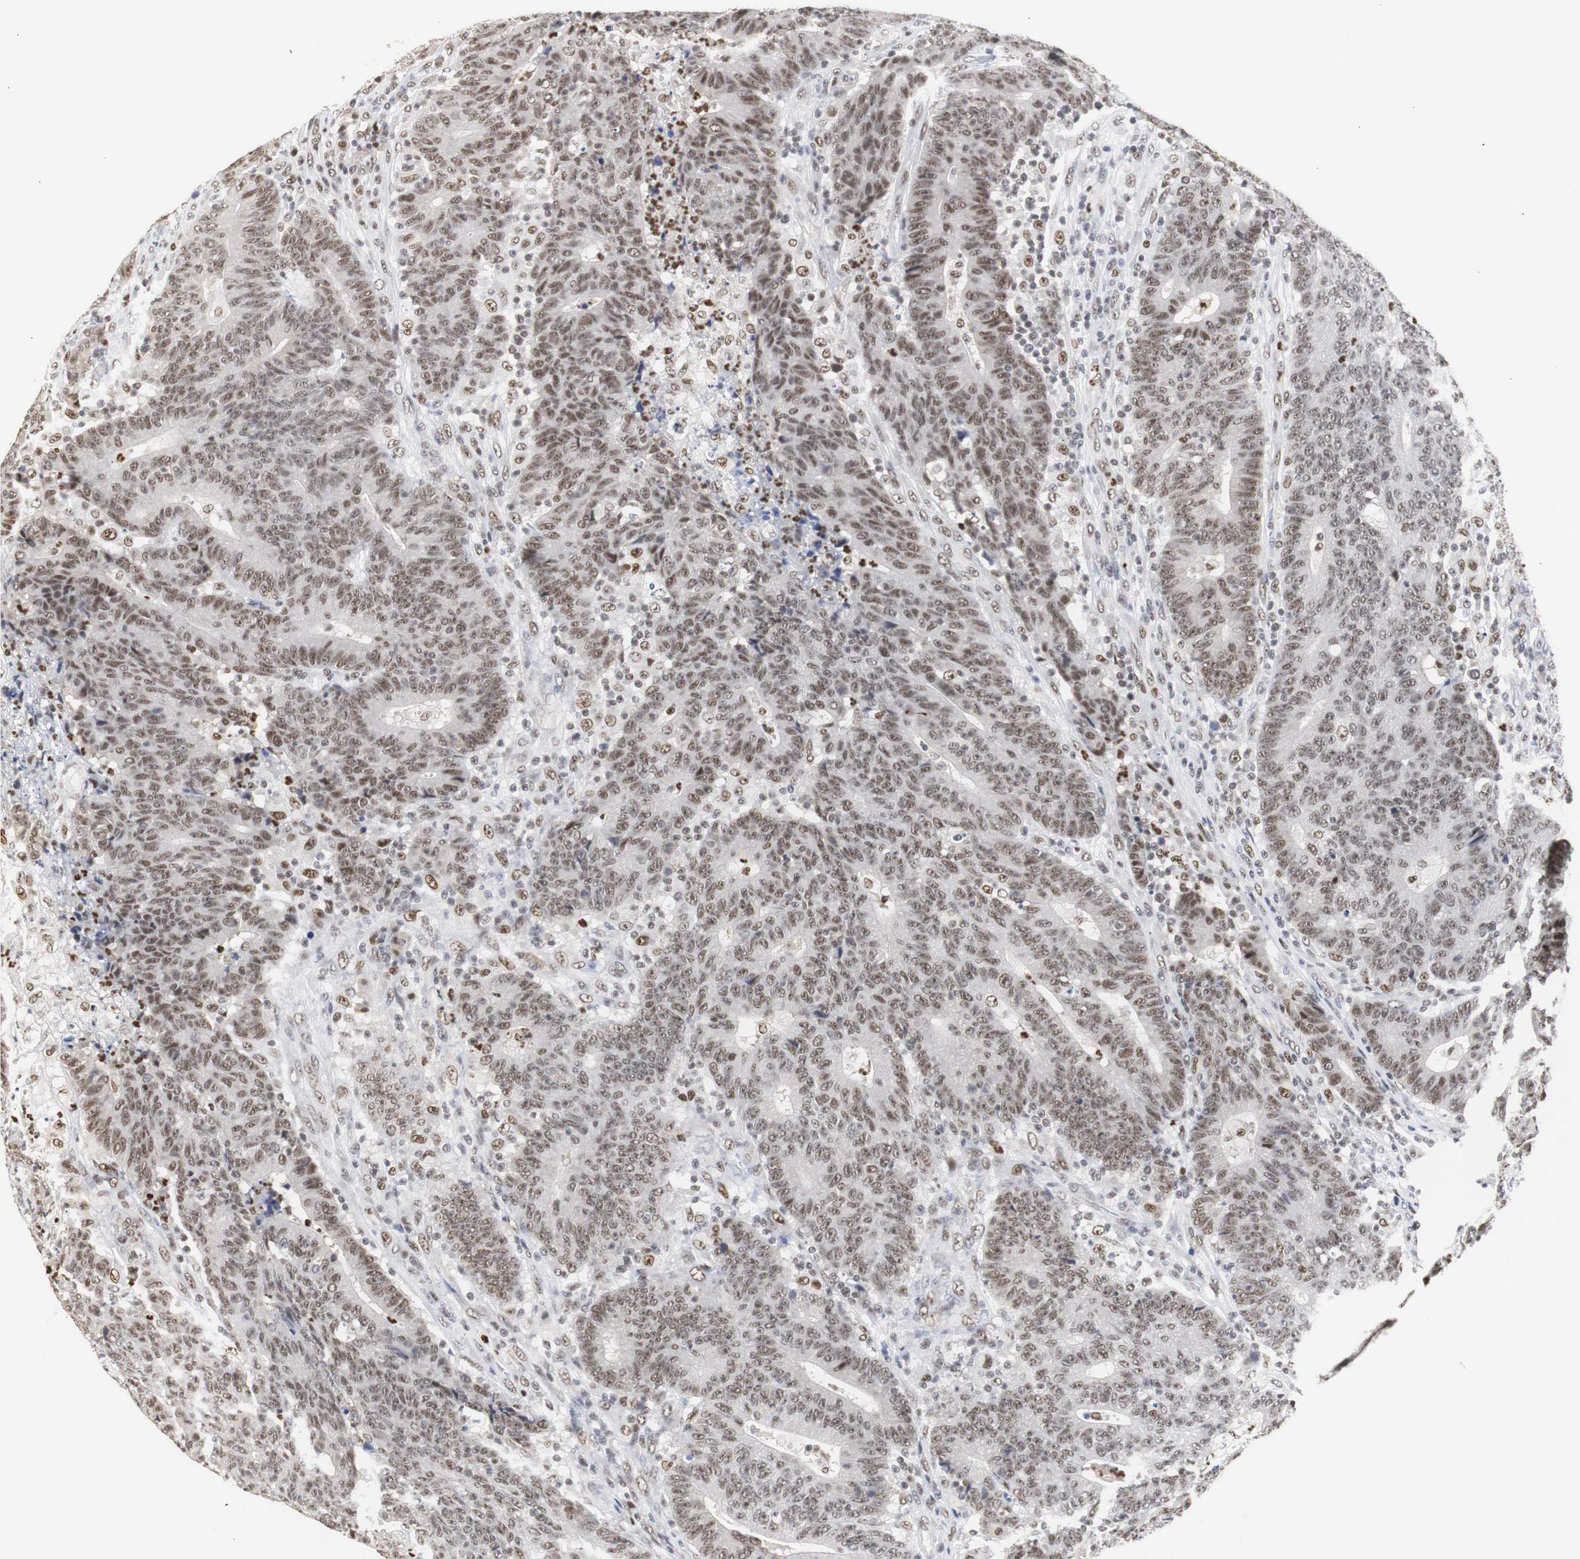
{"staining": {"intensity": "moderate", "quantity": ">75%", "location": "nuclear"}, "tissue": "colorectal cancer", "cell_type": "Tumor cells", "image_type": "cancer", "snomed": [{"axis": "morphology", "description": "Normal tissue, NOS"}, {"axis": "morphology", "description": "Adenocarcinoma, NOS"}, {"axis": "topography", "description": "Colon"}], "caption": "Protein staining reveals moderate nuclear expression in approximately >75% of tumor cells in colorectal cancer.", "gene": "ZFC3H1", "patient": {"sex": "female", "age": 75}}